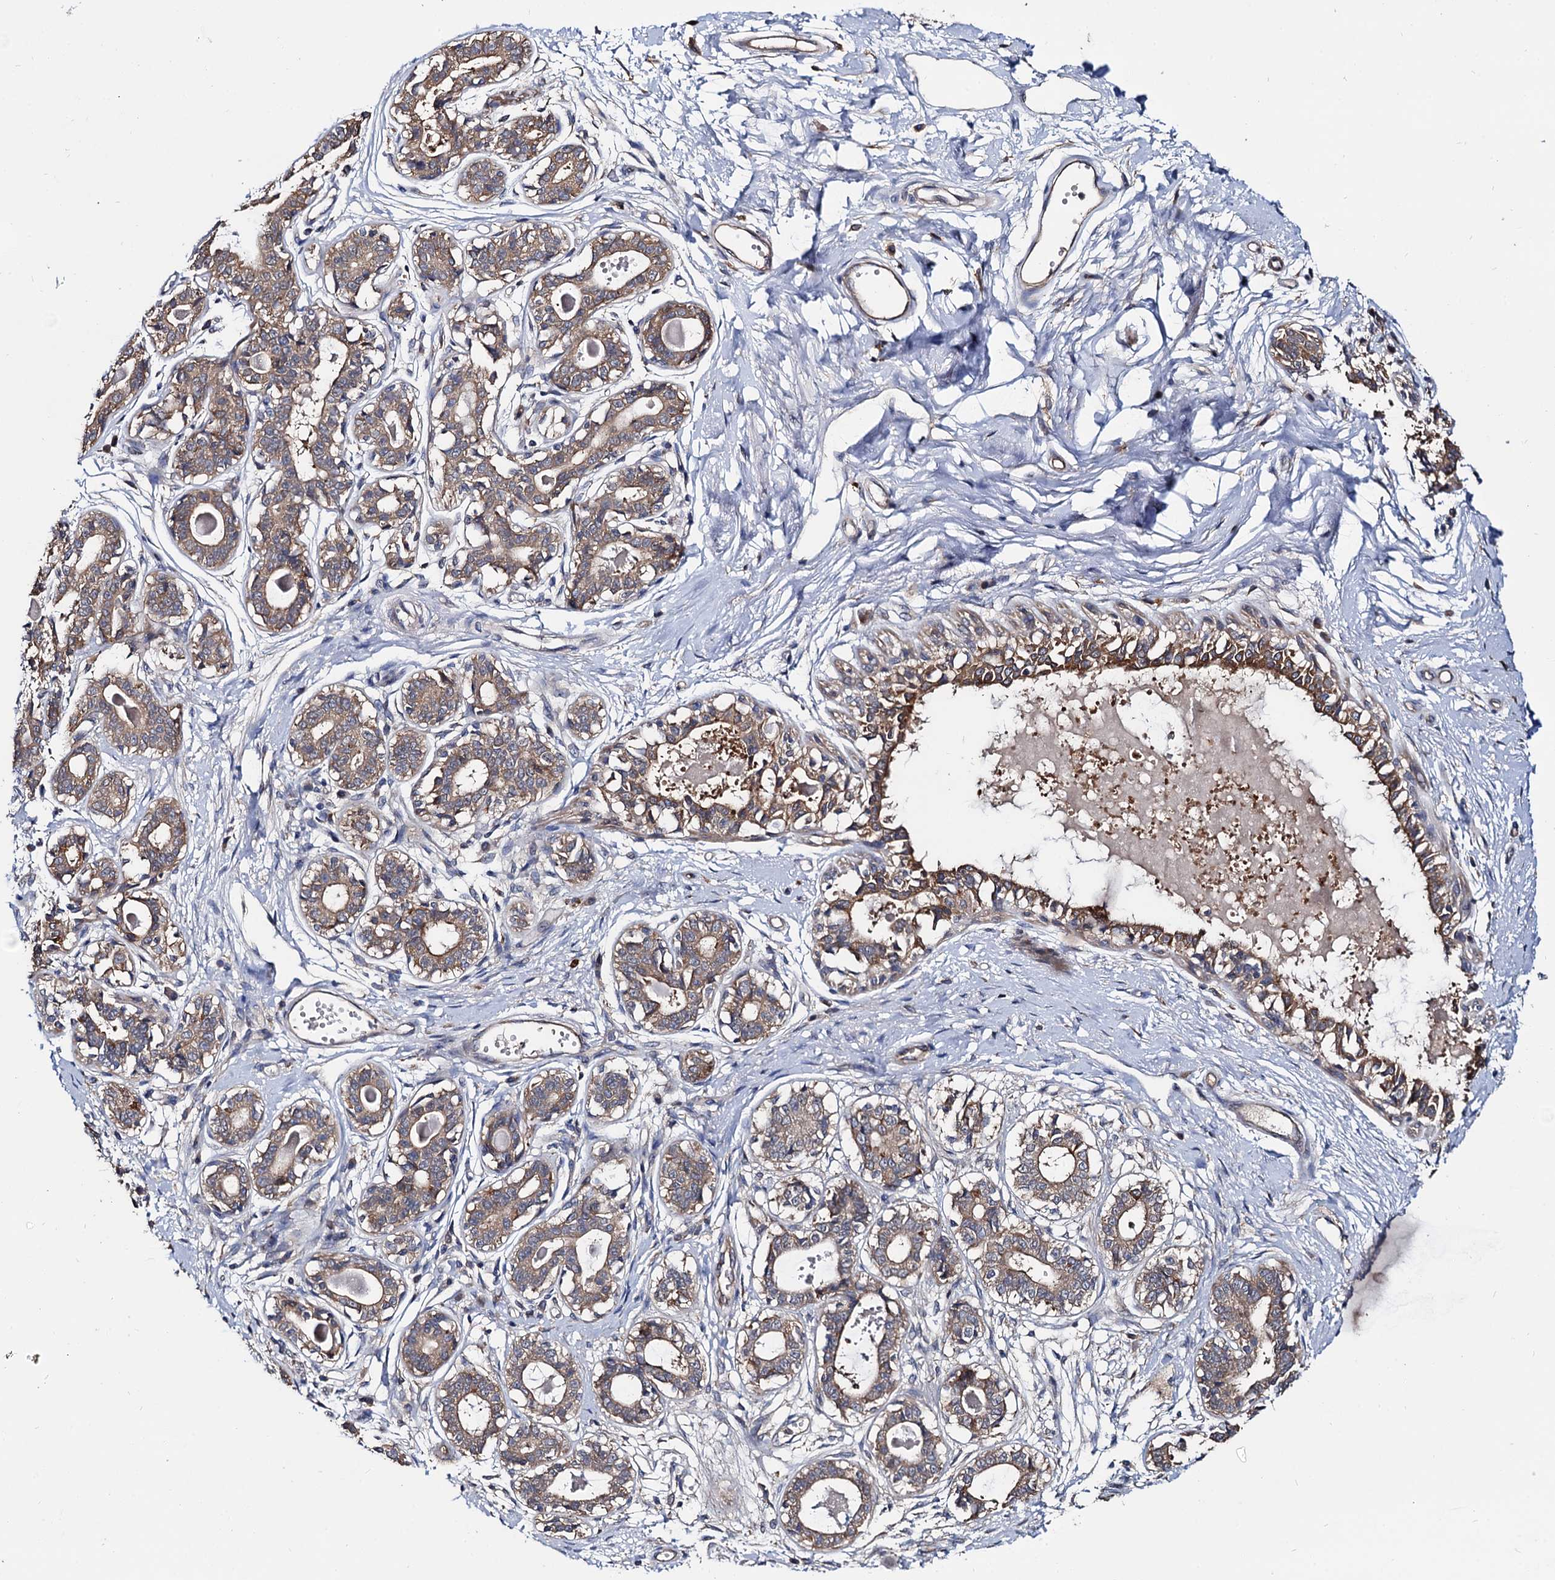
{"staining": {"intensity": "negative", "quantity": "none", "location": "none"}, "tissue": "breast", "cell_type": "Adipocytes", "image_type": "normal", "snomed": [{"axis": "morphology", "description": "Normal tissue, NOS"}, {"axis": "topography", "description": "Breast"}], "caption": "The micrograph reveals no significant positivity in adipocytes of breast. The staining was performed using DAB (3,3'-diaminobenzidine) to visualize the protein expression in brown, while the nuclei were stained in blue with hematoxylin (Magnification: 20x).", "gene": "CEP192", "patient": {"sex": "female", "age": 45}}